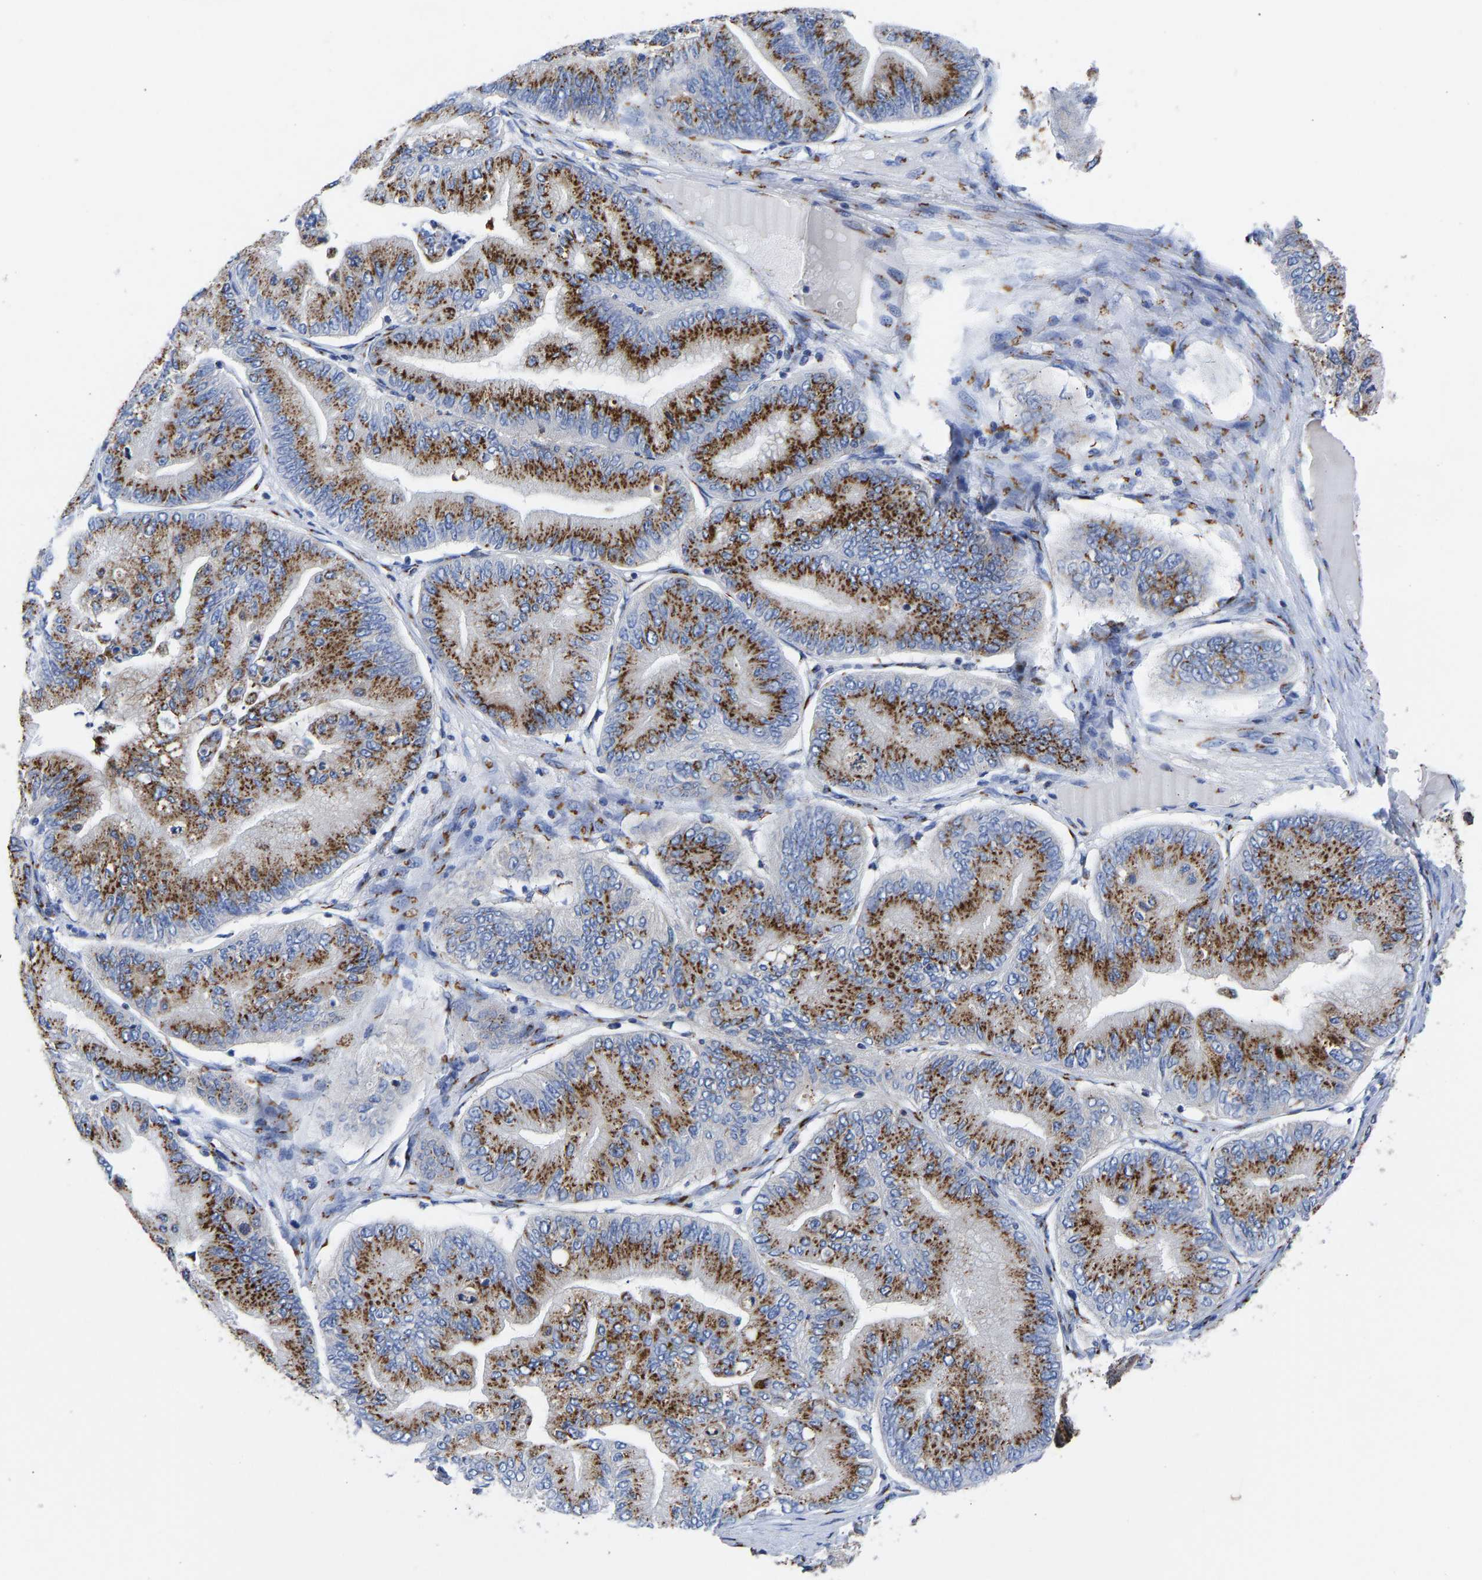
{"staining": {"intensity": "strong", "quantity": ">75%", "location": "cytoplasmic/membranous"}, "tissue": "ovarian cancer", "cell_type": "Tumor cells", "image_type": "cancer", "snomed": [{"axis": "morphology", "description": "Cystadenocarcinoma, mucinous, NOS"}, {"axis": "topography", "description": "Ovary"}], "caption": "Mucinous cystadenocarcinoma (ovarian) was stained to show a protein in brown. There is high levels of strong cytoplasmic/membranous positivity in approximately >75% of tumor cells.", "gene": "TMEM87A", "patient": {"sex": "female", "age": 61}}